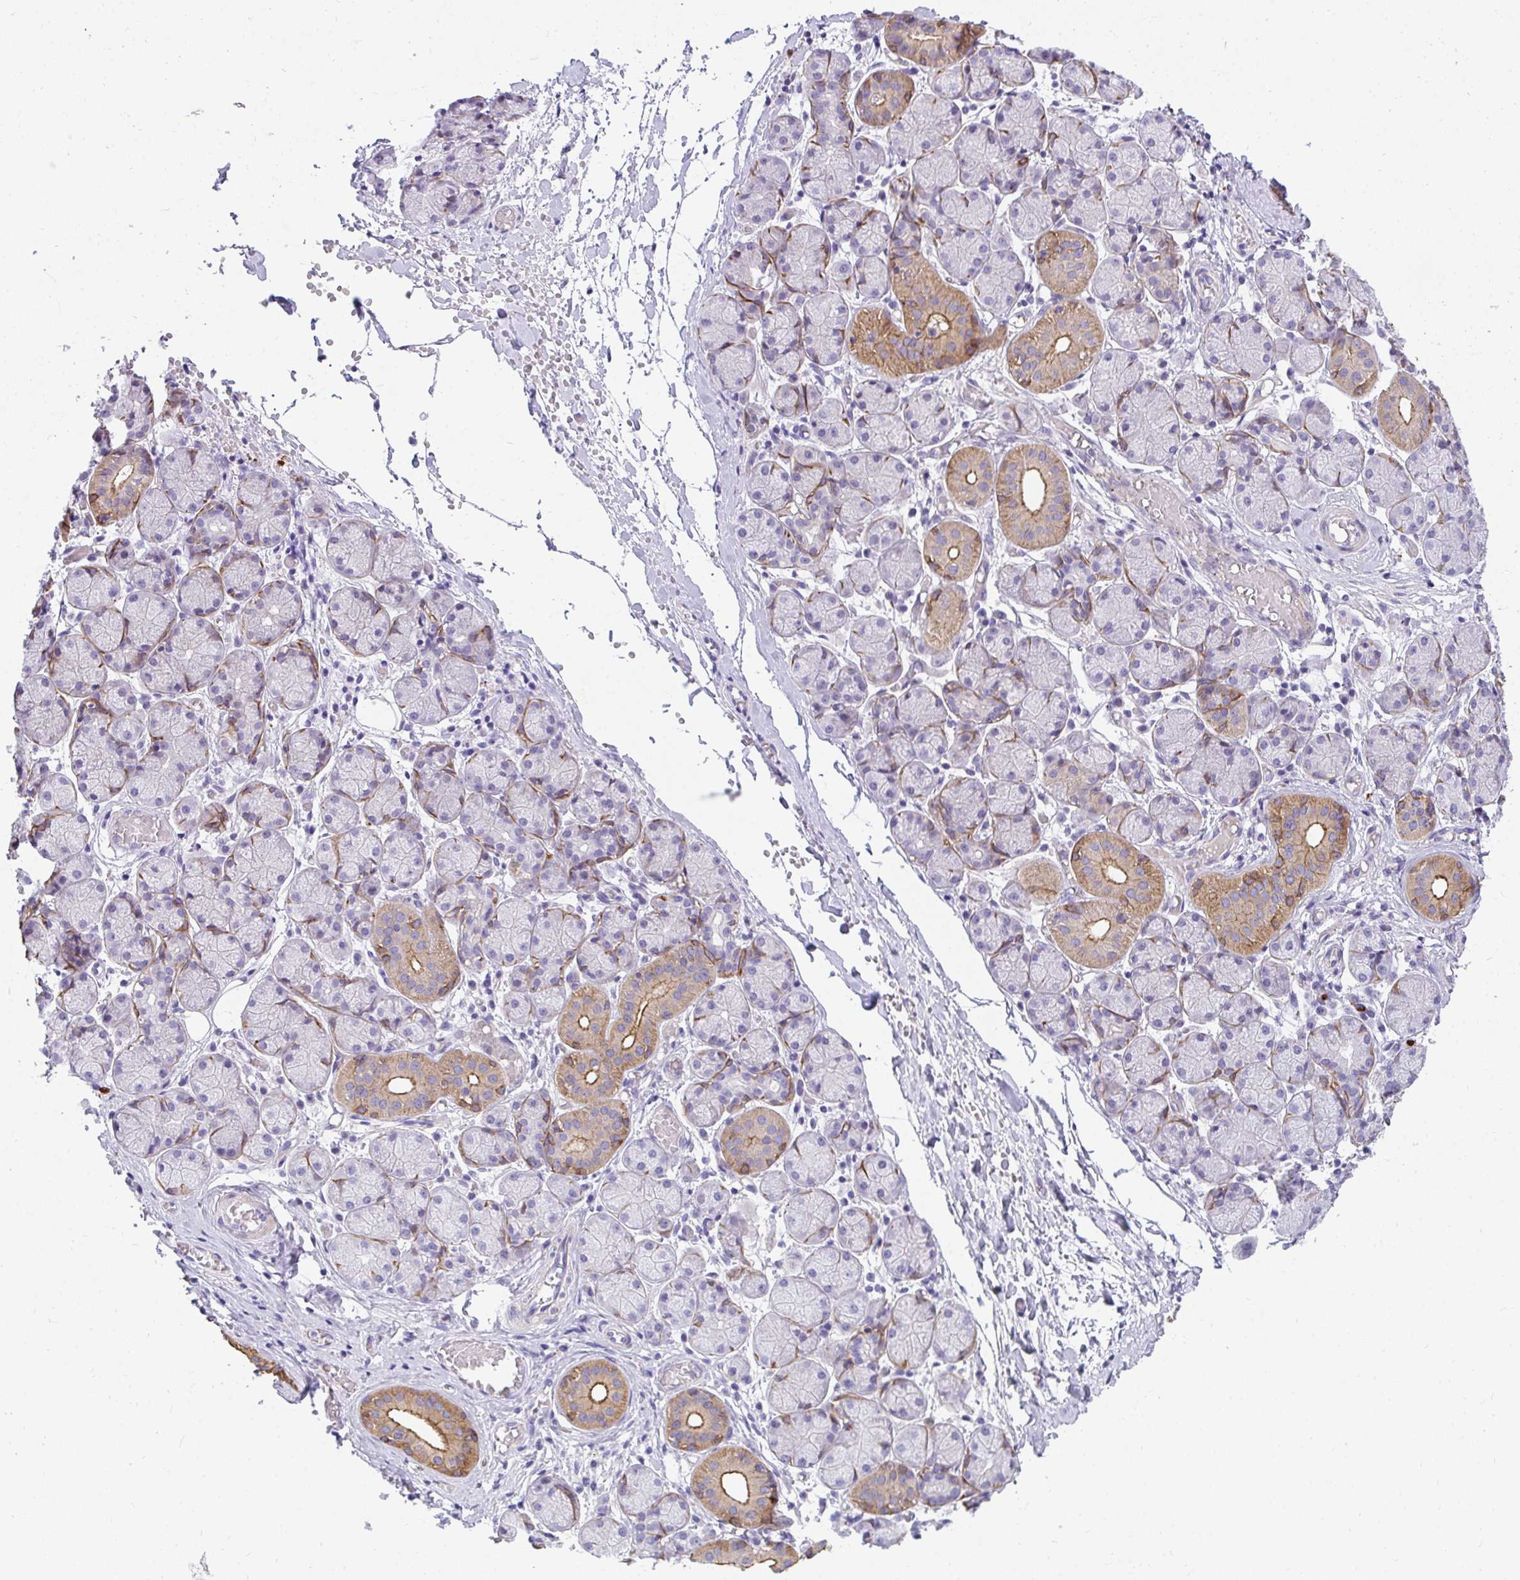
{"staining": {"intensity": "moderate", "quantity": "<25%", "location": "cytoplasmic/membranous"}, "tissue": "salivary gland", "cell_type": "Glandular cells", "image_type": "normal", "snomed": [{"axis": "morphology", "description": "Normal tissue, NOS"}, {"axis": "topography", "description": "Salivary gland"}], "caption": "High-magnification brightfield microscopy of unremarkable salivary gland stained with DAB (brown) and counterstained with hematoxylin (blue). glandular cells exhibit moderate cytoplasmic/membranous staining is present in about<25% of cells.", "gene": "AK5", "patient": {"sex": "female", "age": 24}}